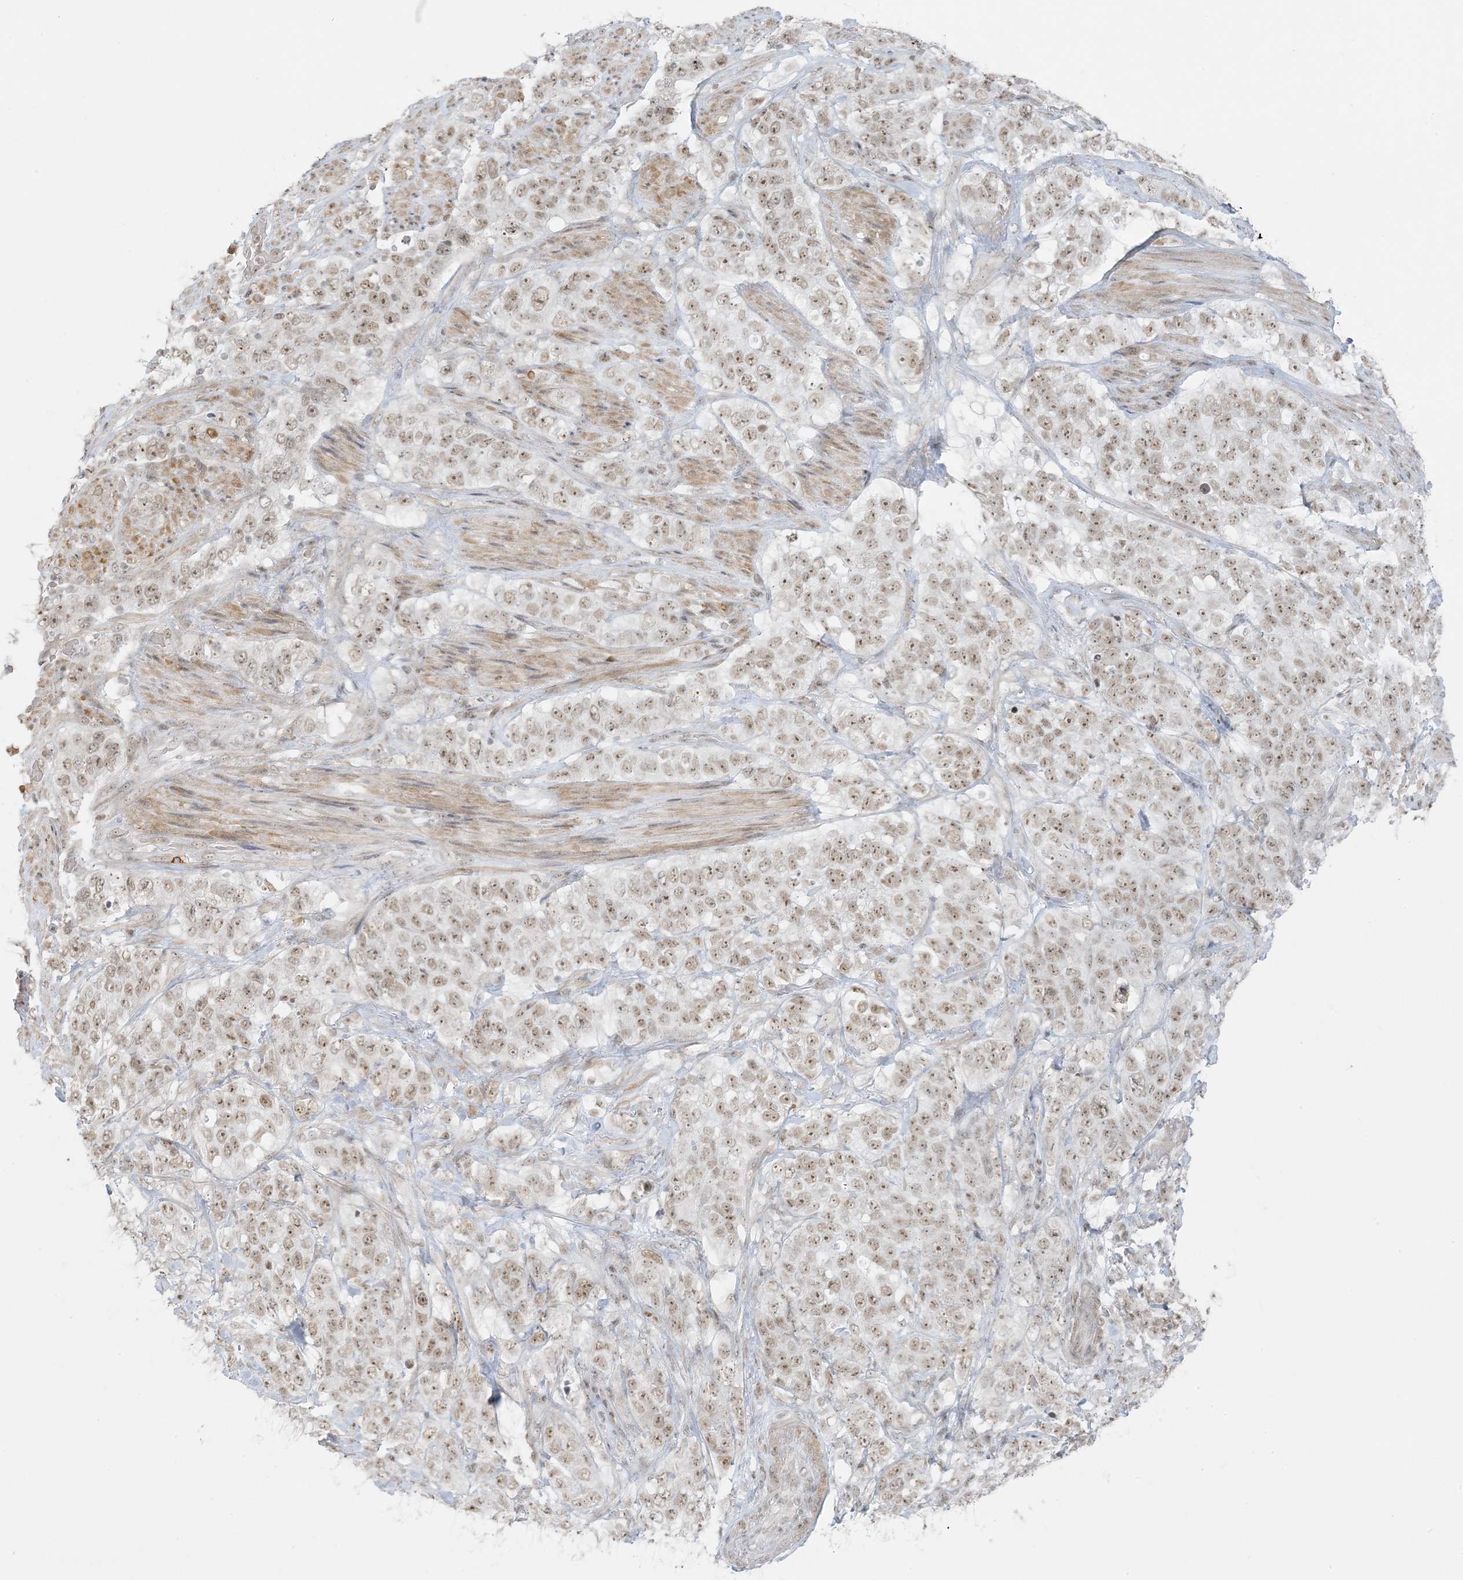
{"staining": {"intensity": "moderate", "quantity": ">75%", "location": "nuclear"}, "tissue": "stomach cancer", "cell_type": "Tumor cells", "image_type": "cancer", "snomed": [{"axis": "morphology", "description": "Adenocarcinoma, NOS"}, {"axis": "topography", "description": "Stomach"}], "caption": "This is an image of immunohistochemistry (IHC) staining of adenocarcinoma (stomach), which shows moderate expression in the nuclear of tumor cells.", "gene": "ZNF787", "patient": {"sex": "male", "age": 48}}